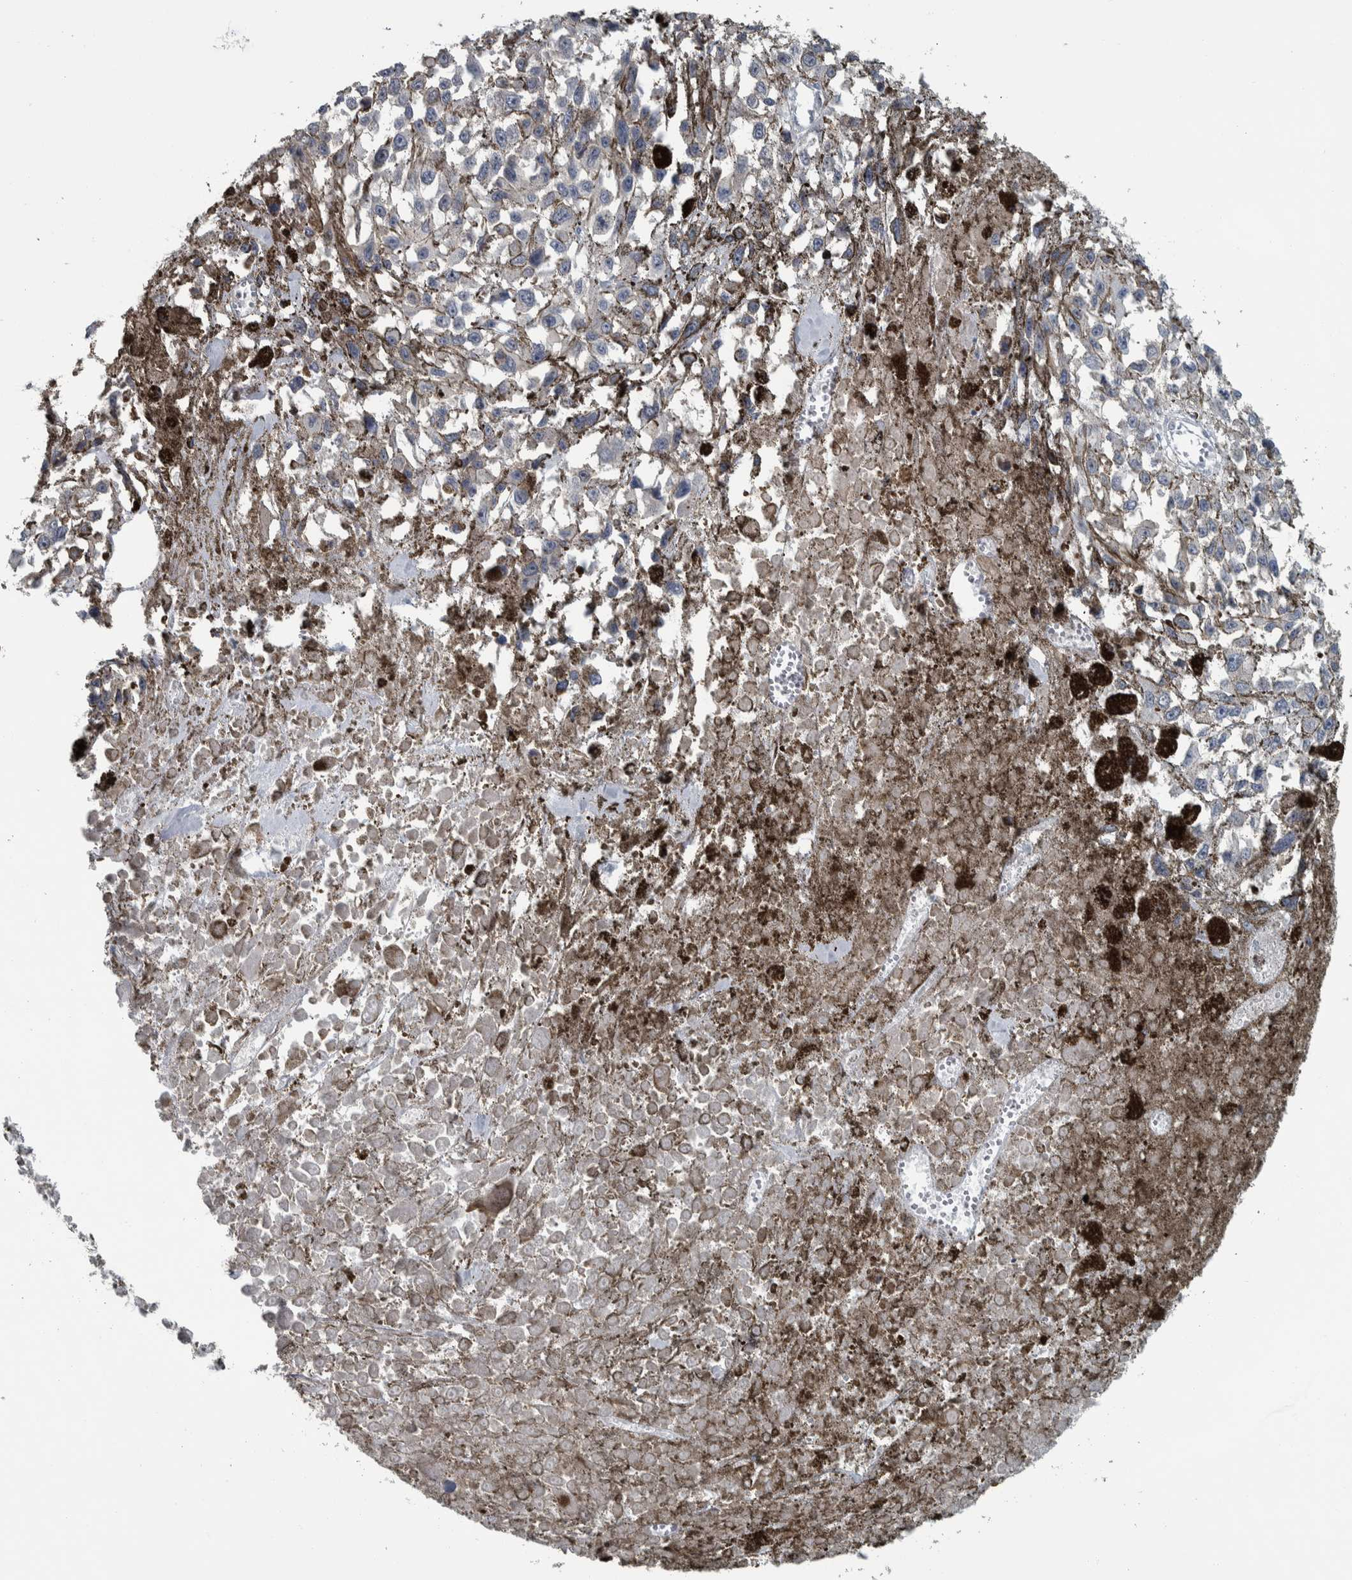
{"staining": {"intensity": "weak", "quantity": "<25%", "location": "cytoplasmic/membranous"}, "tissue": "melanoma", "cell_type": "Tumor cells", "image_type": "cancer", "snomed": [{"axis": "morphology", "description": "Malignant melanoma, Metastatic site"}, {"axis": "topography", "description": "Lymph node"}], "caption": "Photomicrograph shows no significant protein expression in tumor cells of melanoma. (DAB (3,3'-diaminobenzidine) IHC visualized using brightfield microscopy, high magnification).", "gene": "CAVIN4", "patient": {"sex": "male", "age": 59}}